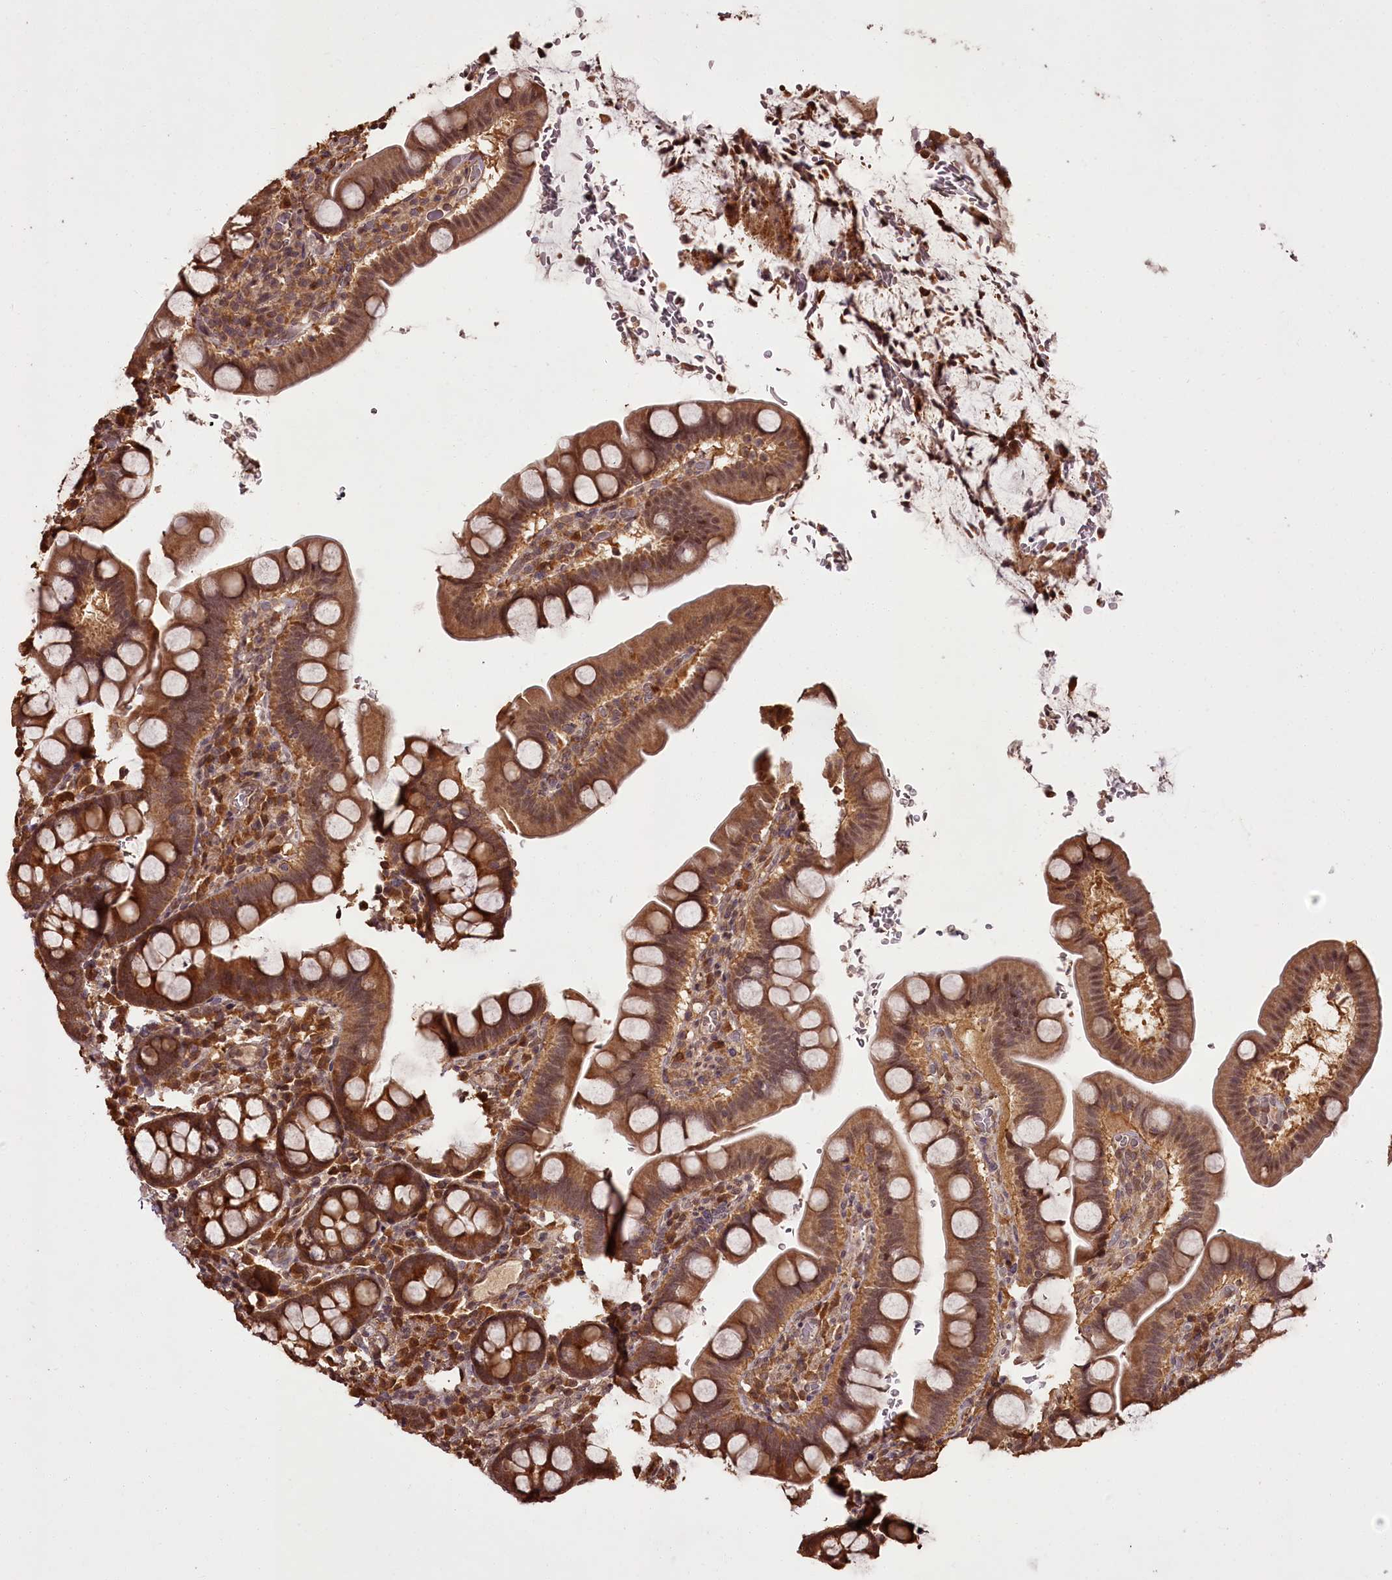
{"staining": {"intensity": "moderate", "quantity": ">75%", "location": "cytoplasmic/membranous,nuclear"}, "tissue": "small intestine", "cell_type": "Glandular cells", "image_type": "normal", "snomed": [{"axis": "morphology", "description": "Normal tissue, NOS"}, {"axis": "topography", "description": "Stomach, upper"}, {"axis": "topography", "description": "Stomach, lower"}, {"axis": "topography", "description": "Small intestine"}], "caption": "The photomicrograph demonstrates immunohistochemical staining of normal small intestine. There is moderate cytoplasmic/membranous,nuclear staining is present in approximately >75% of glandular cells.", "gene": "NPRL2", "patient": {"sex": "male", "age": 68}}